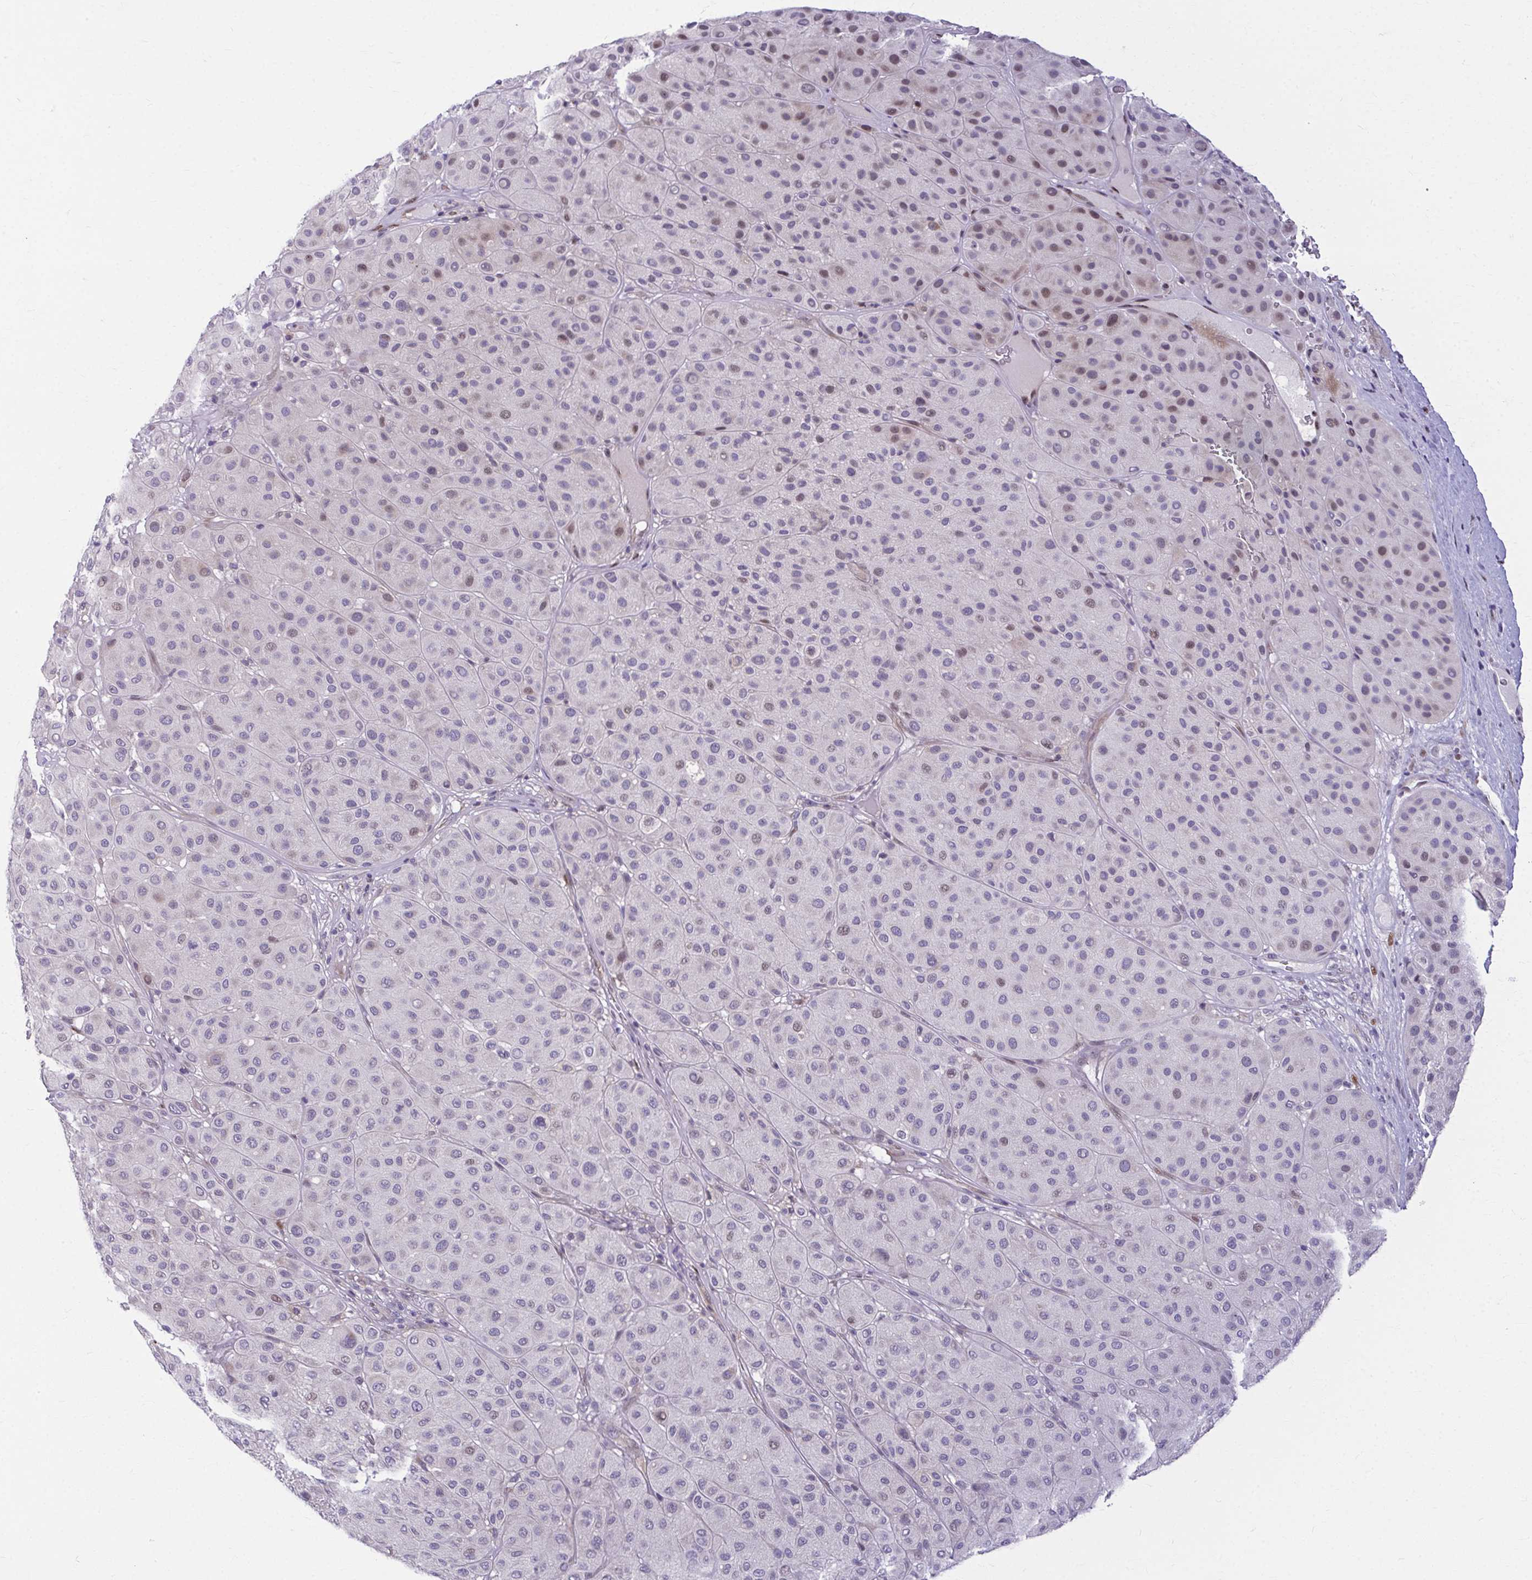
{"staining": {"intensity": "moderate", "quantity": "<25%", "location": "nuclear"}, "tissue": "melanoma", "cell_type": "Tumor cells", "image_type": "cancer", "snomed": [{"axis": "morphology", "description": "Malignant melanoma, Metastatic site"}, {"axis": "topography", "description": "Smooth muscle"}], "caption": "IHC micrograph of human melanoma stained for a protein (brown), which shows low levels of moderate nuclear positivity in about <25% of tumor cells.", "gene": "ODF1", "patient": {"sex": "male", "age": 41}}